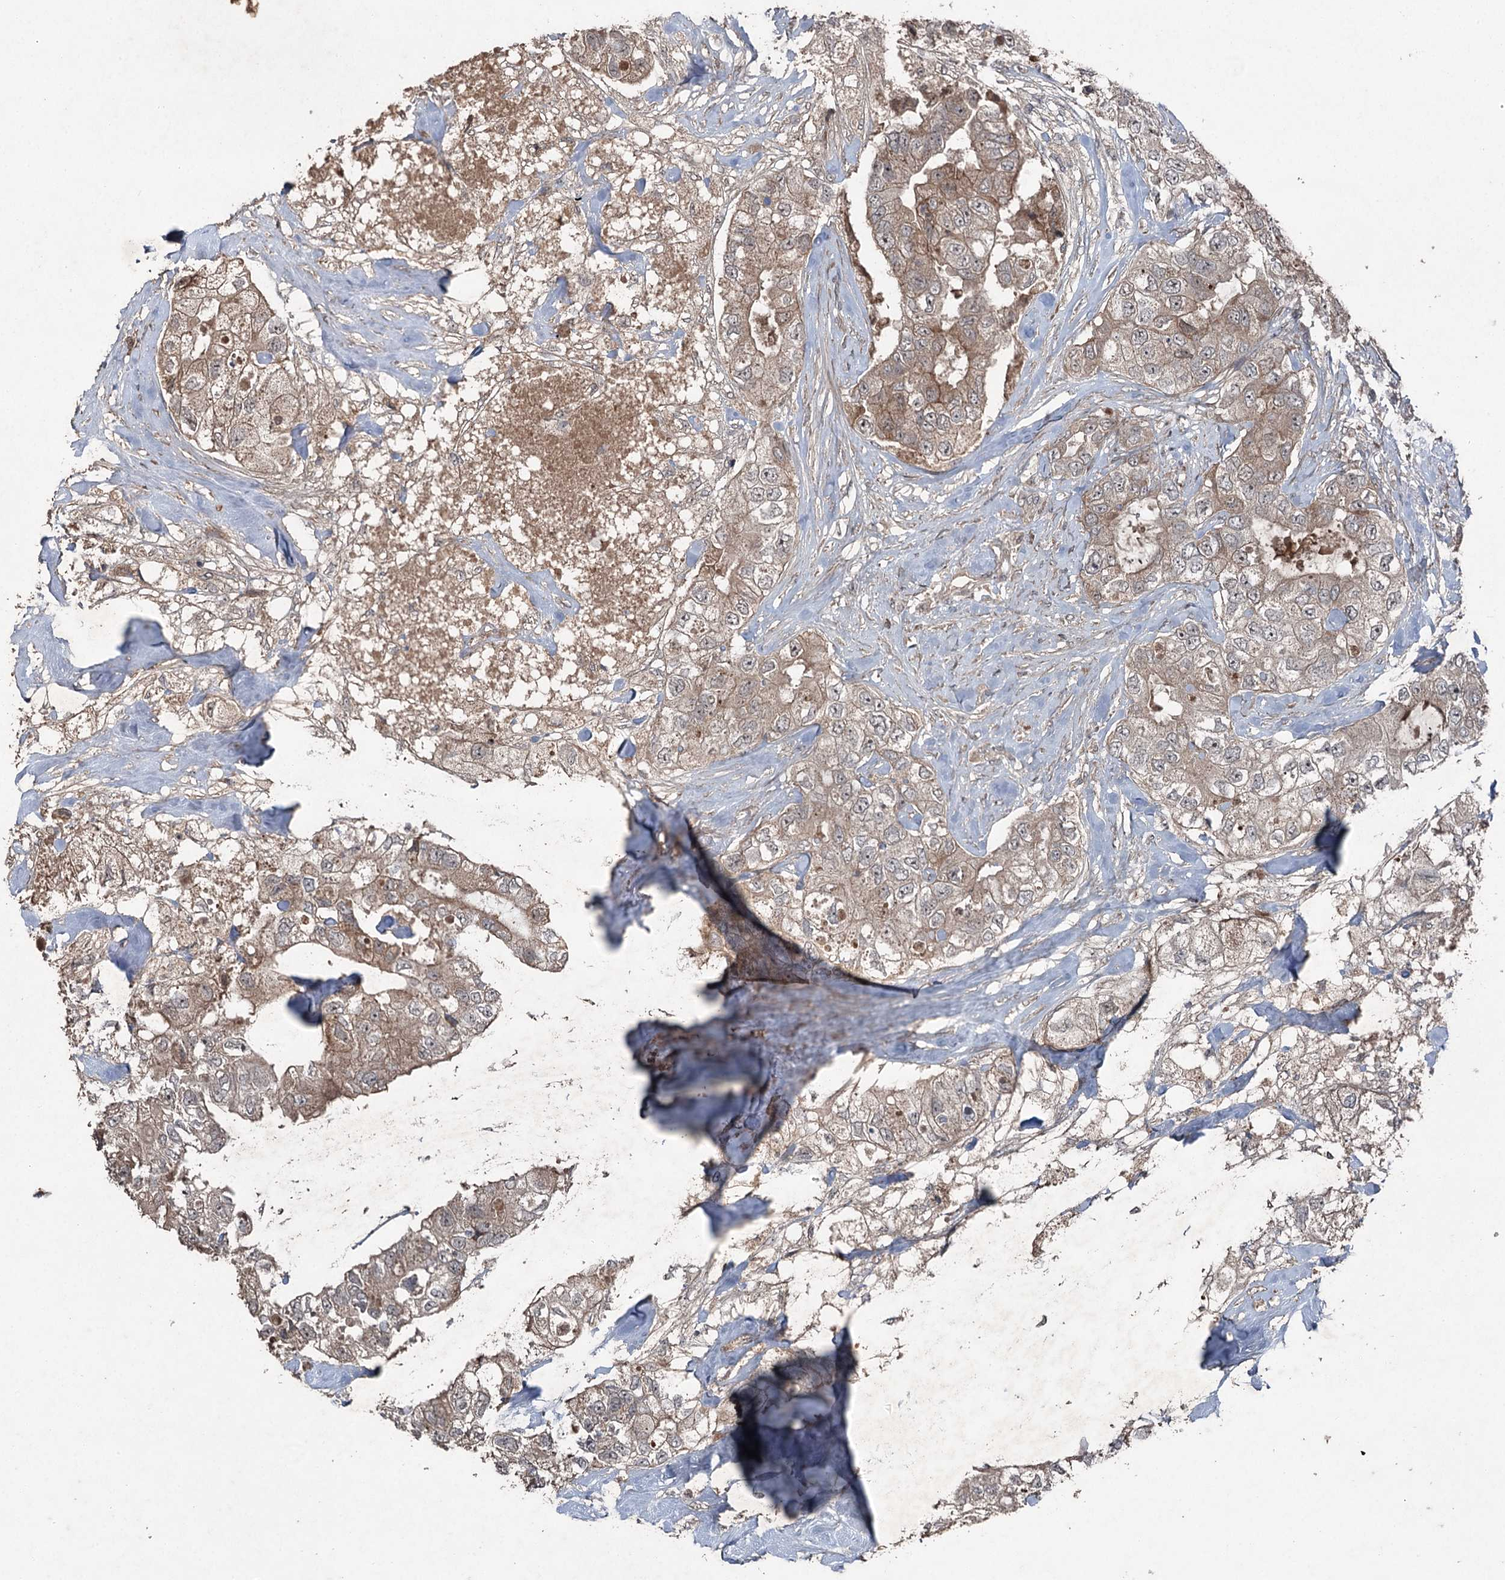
{"staining": {"intensity": "moderate", "quantity": ">75%", "location": "cytoplasmic/membranous"}, "tissue": "breast cancer", "cell_type": "Tumor cells", "image_type": "cancer", "snomed": [{"axis": "morphology", "description": "Duct carcinoma"}, {"axis": "topography", "description": "Breast"}], "caption": "Breast cancer (intraductal carcinoma) tissue displays moderate cytoplasmic/membranous expression in about >75% of tumor cells The protein of interest is shown in brown color, while the nuclei are stained blue.", "gene": "MAPK8IP2", "patient": {"sex": "female", "age": 62}}